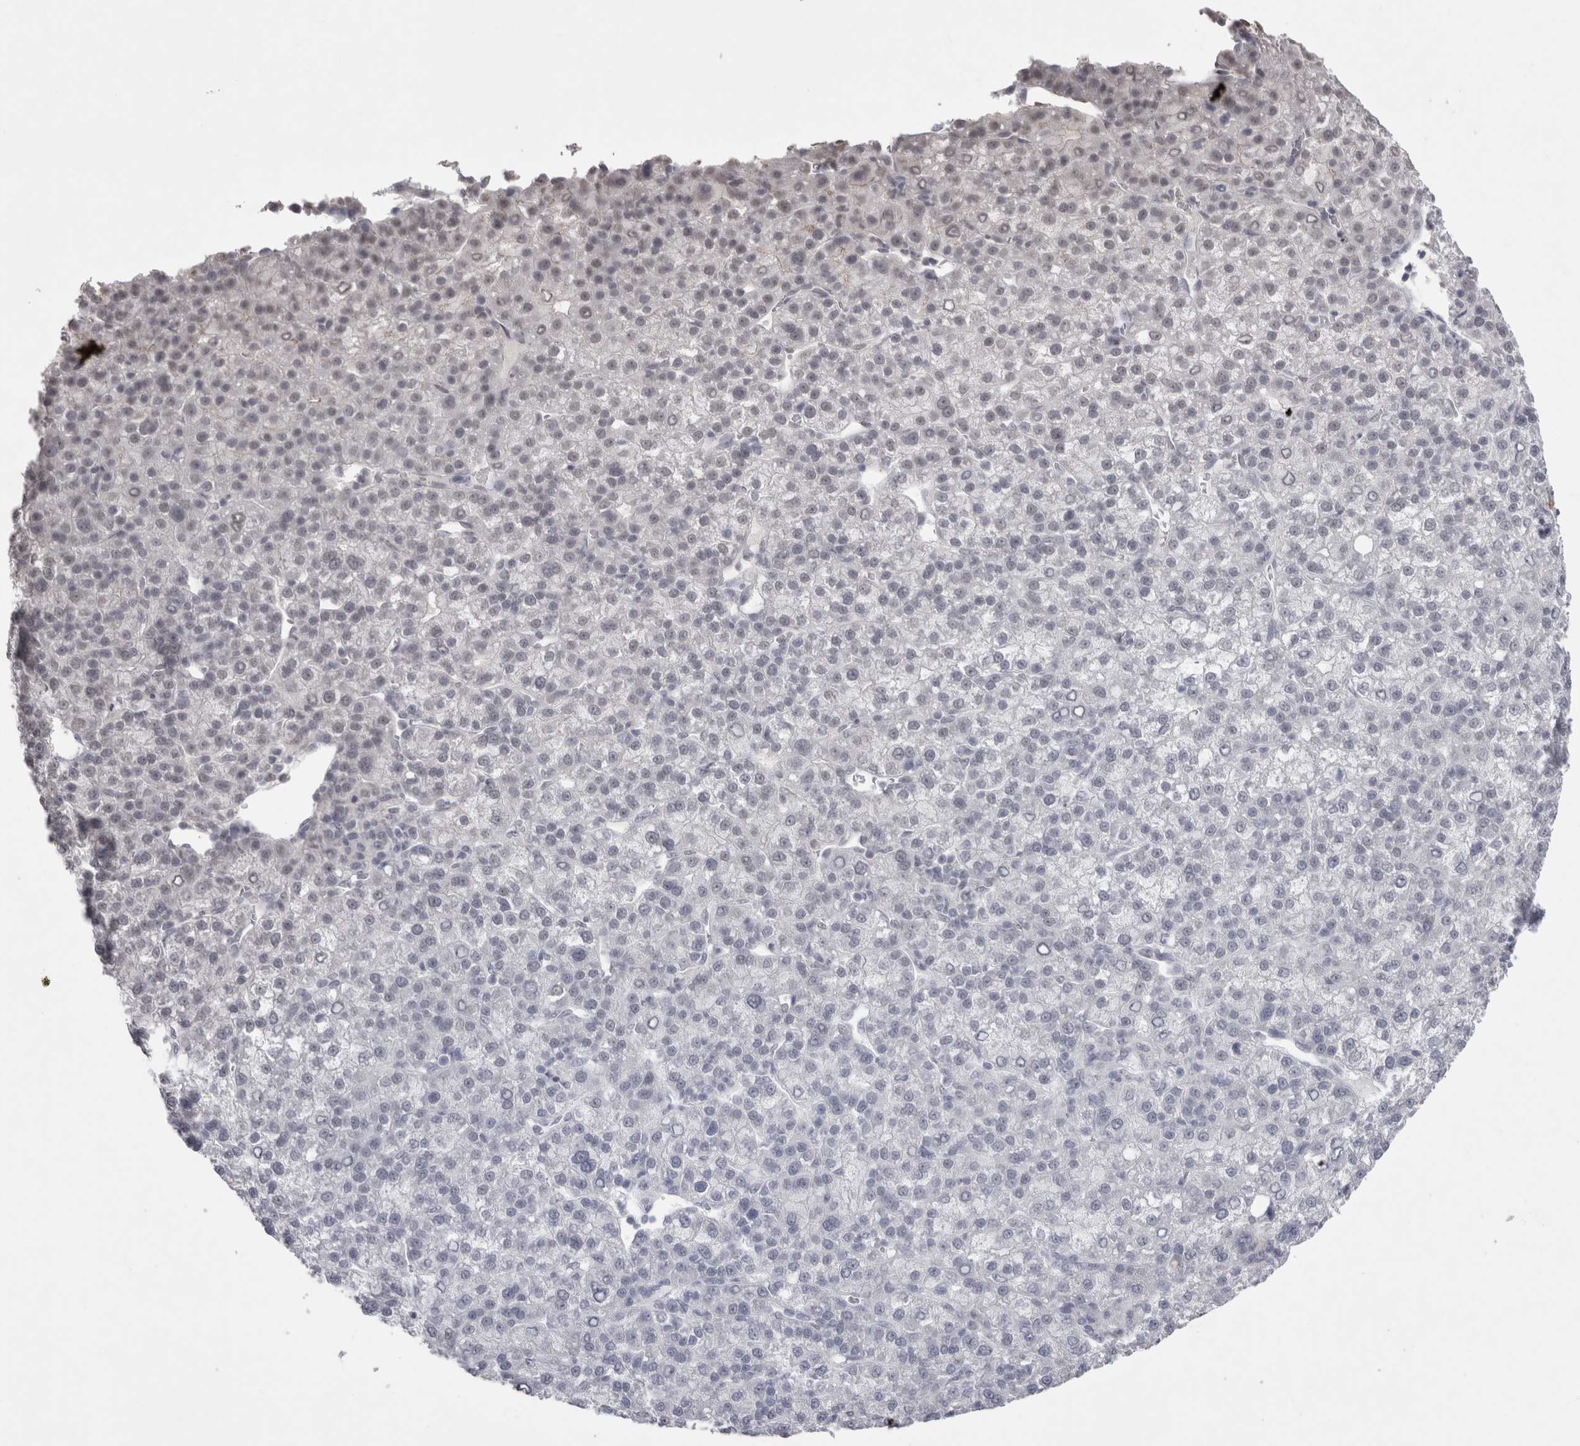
{"staining": {"intensity": "negative", "quantity": "none", "location": "none"}, "tissue": "liver cancer", "cell_type": "Tumor cells", "image_type": "cancer", "snomed": [{"axis": "morphology", "description": "Carcinoma, Hepatocellular, NOS"}, {"axis": "topography", "description": "Liver"}], "caption": "Tumor cells show no significant protein positivity in hepatocellular carcinoma (liver).", "gene": "DDX4", "patient": {"sex": "female", "age": 58}}